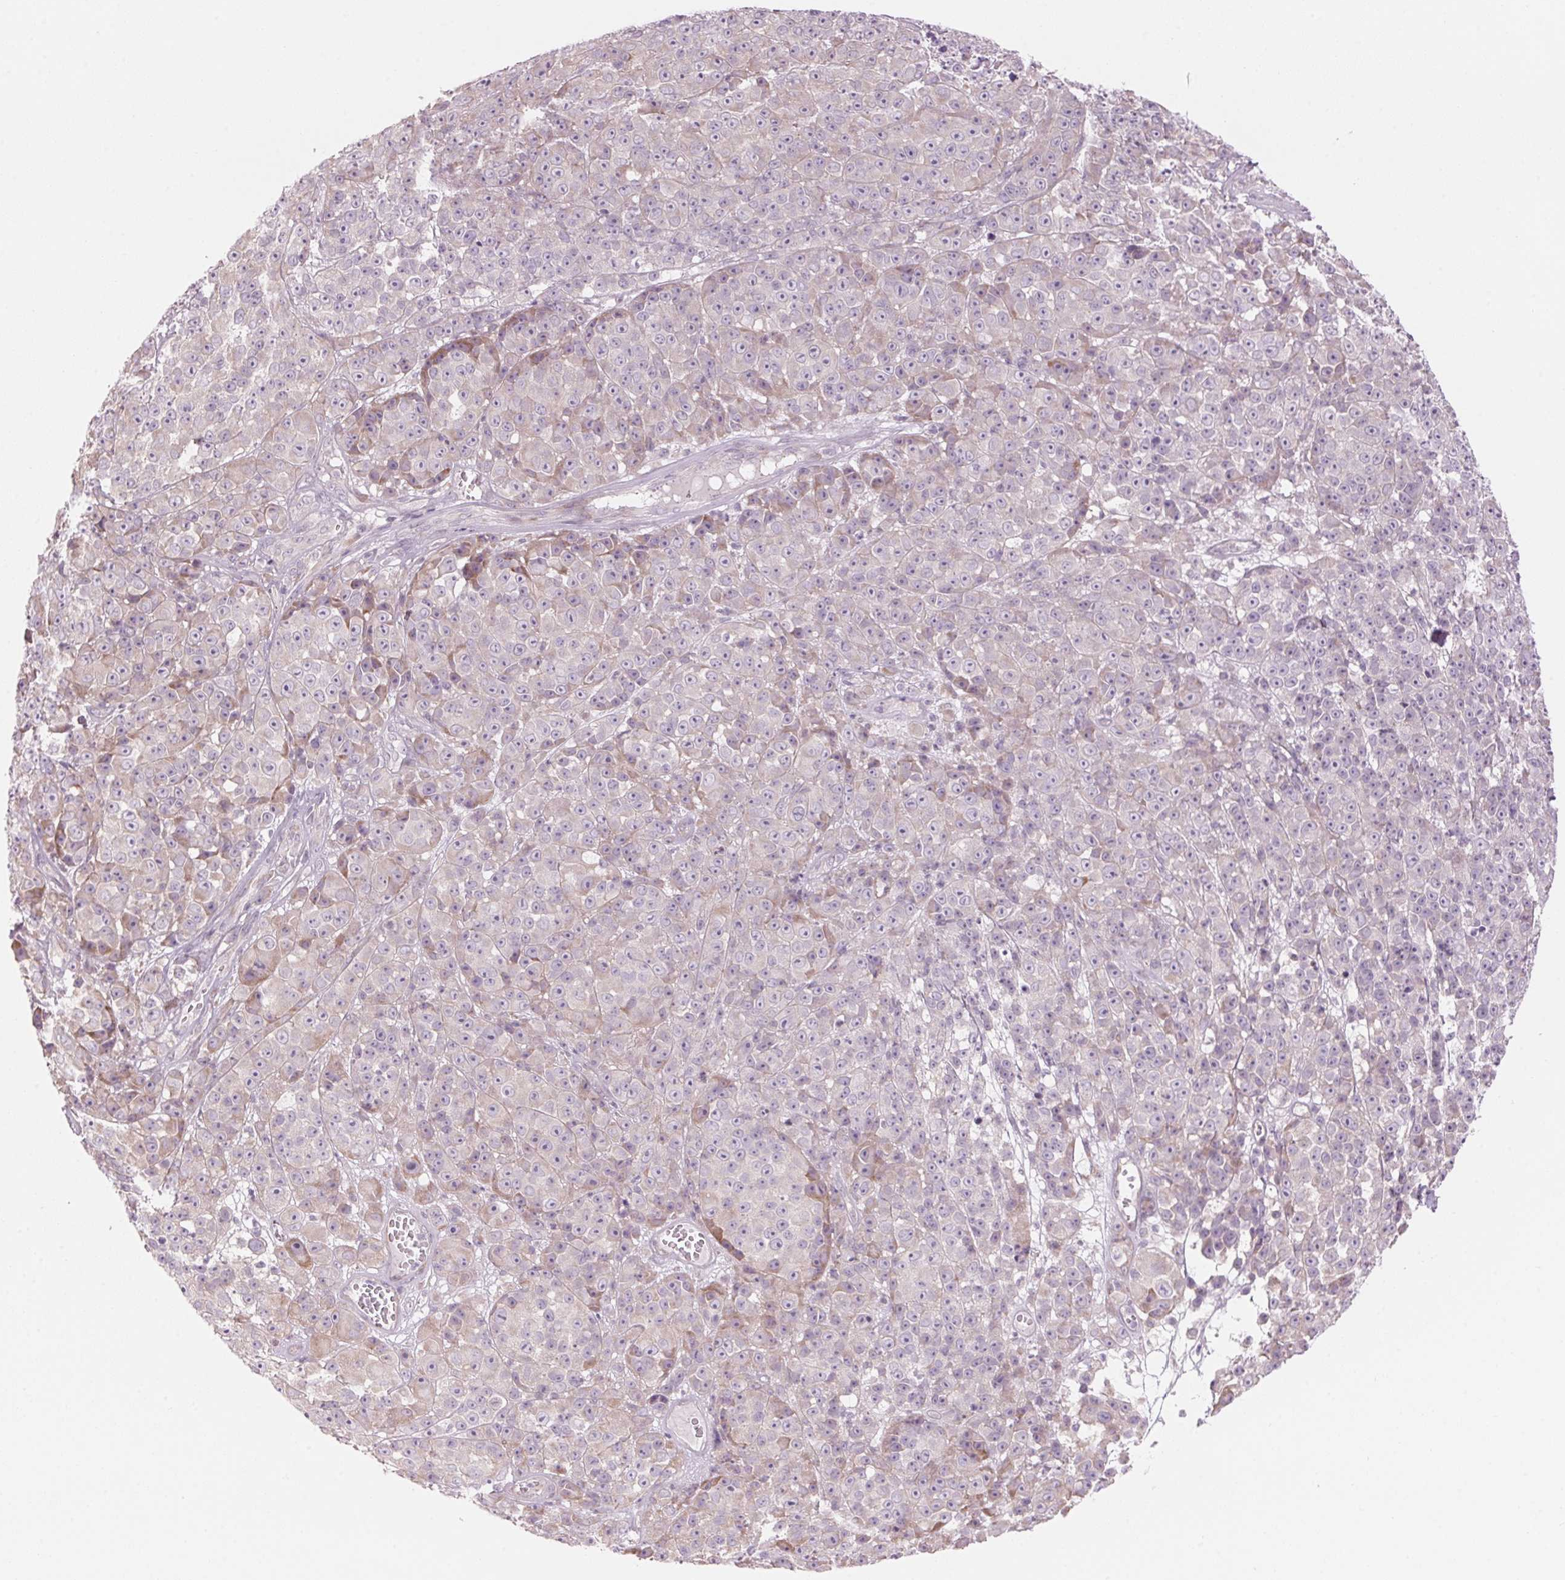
{"staining": {"intensity": "weak", "quantity": "<25%", "location": "cytoplasmic/membranous"}, "tissue": "melanoma", "cell_type": "Tumor cells", "image_type": "cancer", "snomed": [{"axis": "morphology", "description": "Malignant melanoma, NOS"}, {"axis": "topography", "description": "Skin"}, {"axis": "topography", "description": "Skin of back"}], "caption": "Tumor cells are negative for protein expression in human melanoma.", "gene": "GNMT", "patient": {"sex": "male", "age": 91}}